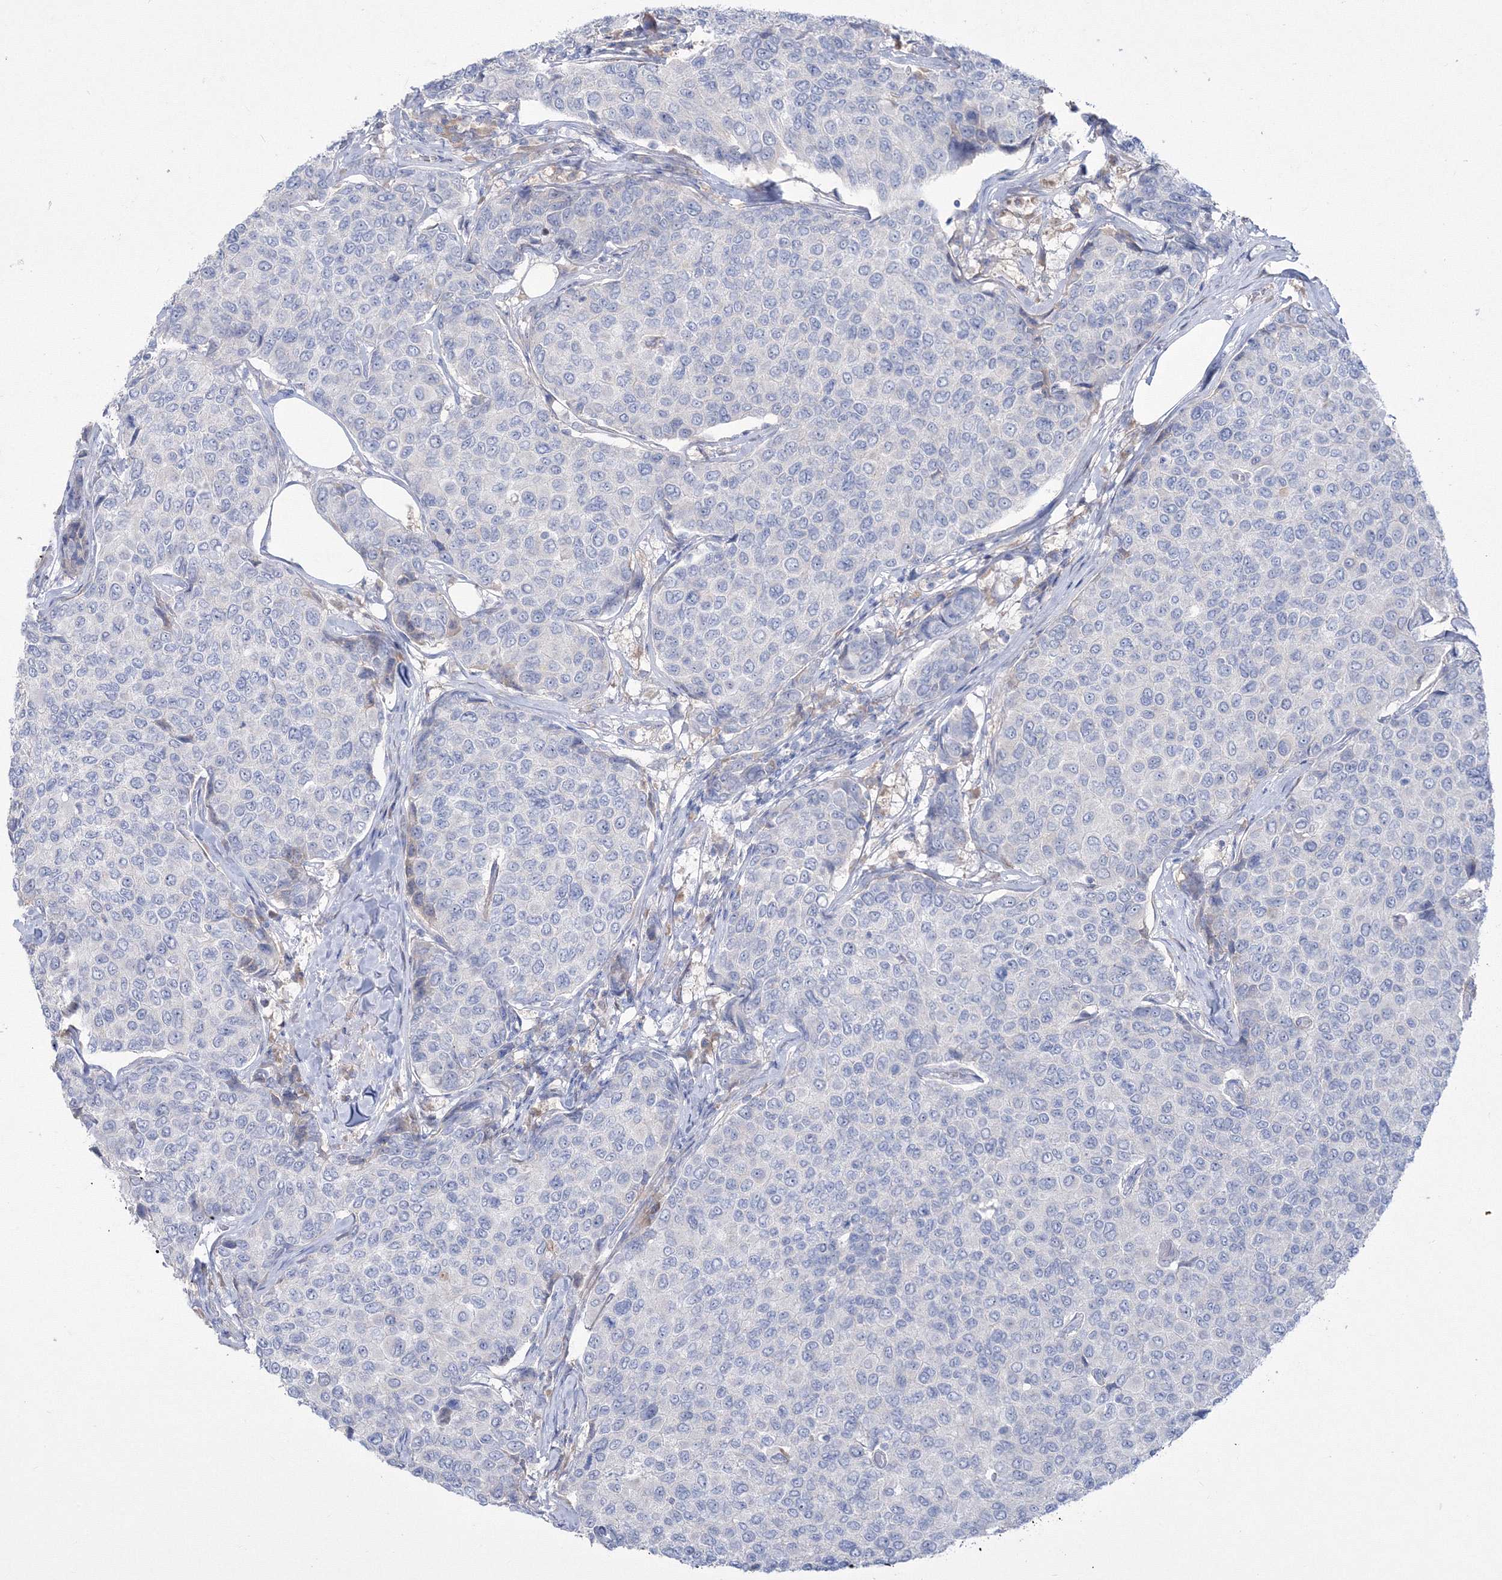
{"staining": {"intensity": "negative", "quantity": "none", "location": "none"}, "tissue": "breast cancer", "cell_type": "Tumor cells", "image_type": "cancer", "snomed": [{"axis": "morphology", "description": "Duct carcinoma"}, {"axis": "topography", "description": "Breast"}], "caption": "A high-resolution micrograph shows IHC staining of breast cancer, which displays no significant expression in tumor cells.", "gene": "TMEM139", "patient": {"sex": "female", "age": 55}}